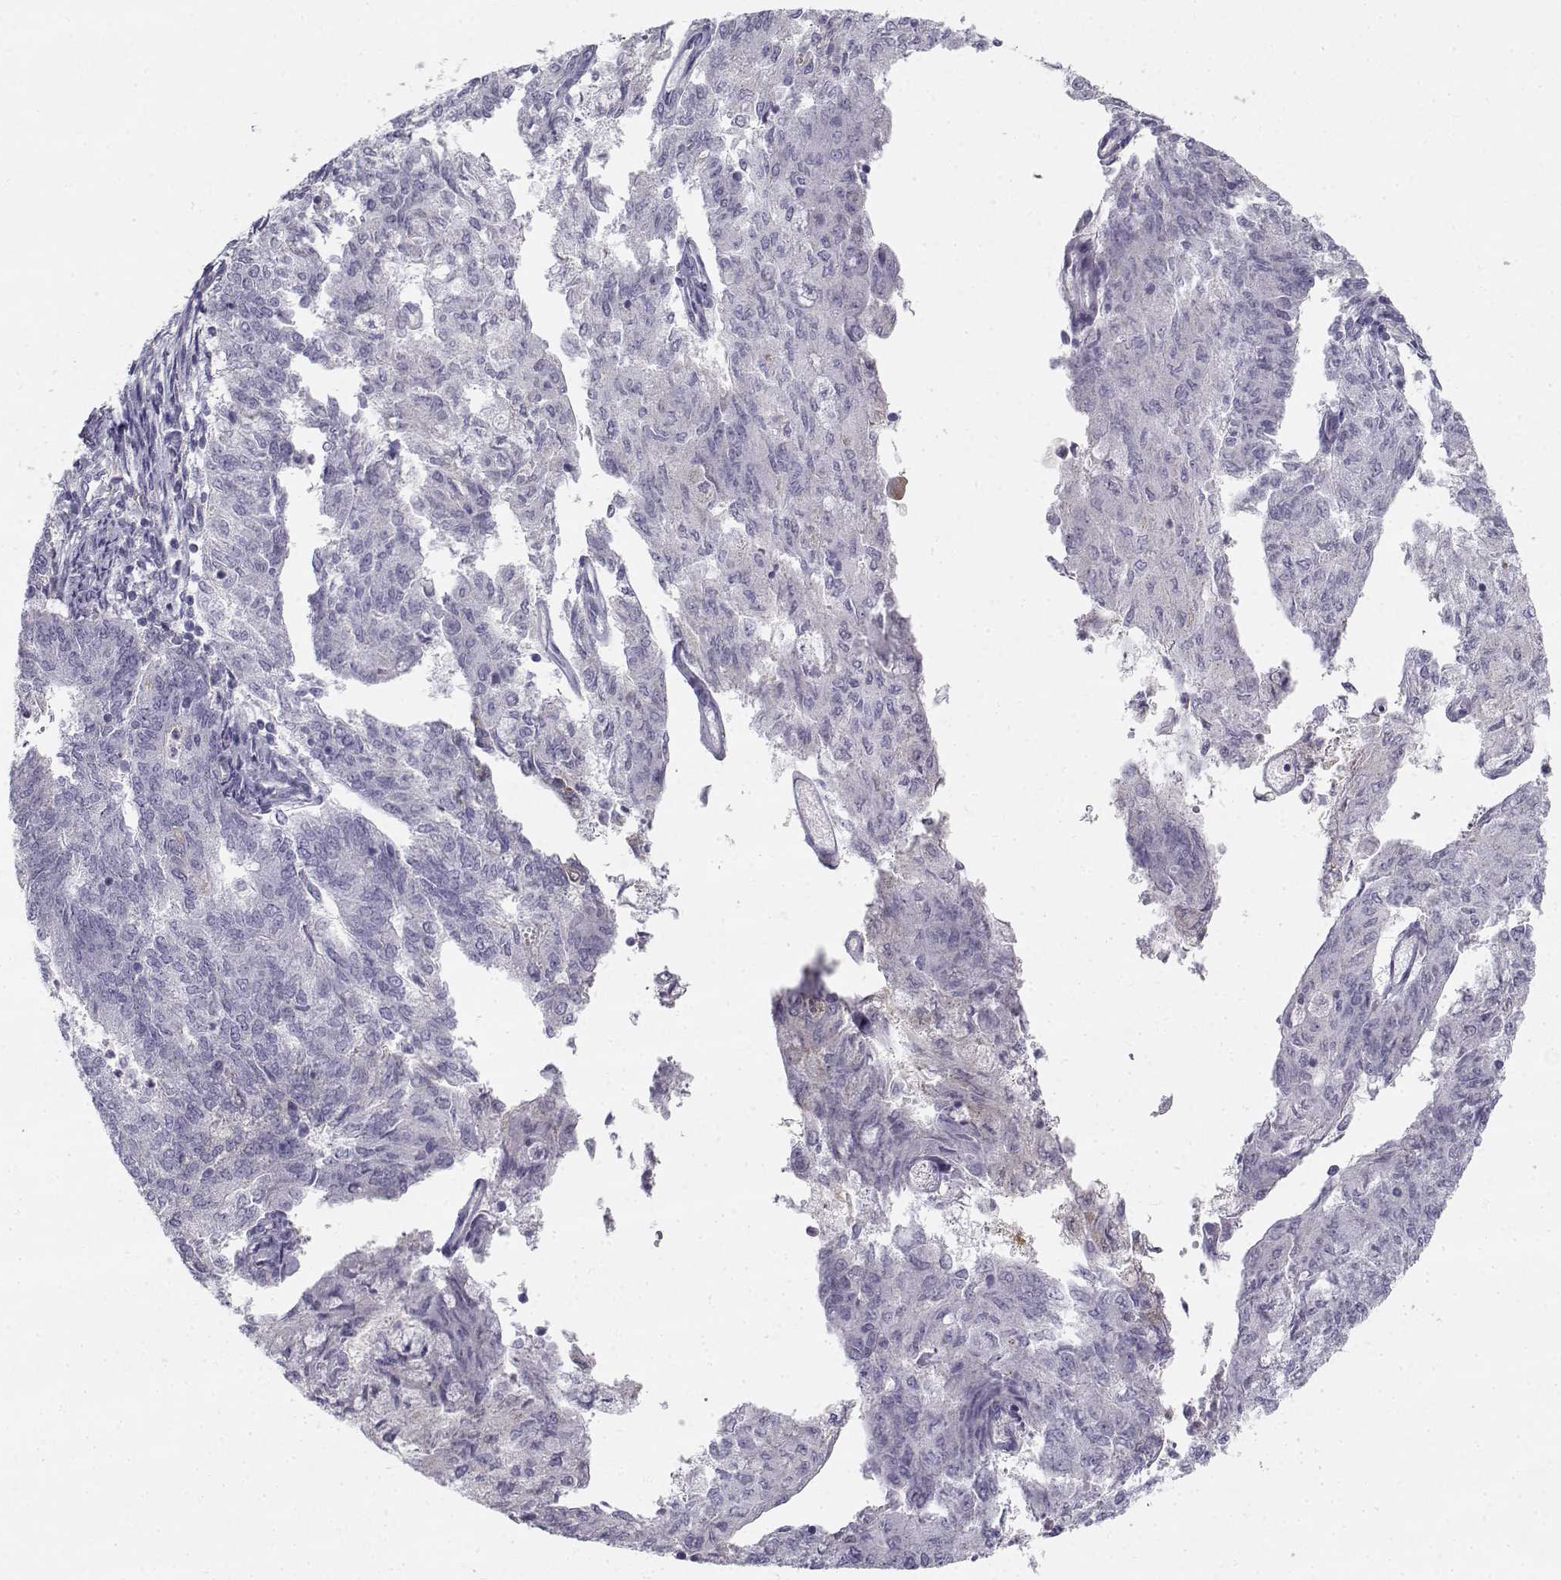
{"staining": {"intensity": "negative", "quantity": "none", "location": "none"}, "tissue": "endometrial cancer", "cell_type": "Tumor cells", "image_type": "cancer", "snomed": [{"axis": "morphology", "description": "Adenocarcinoma, NOS"}, {"axis": "topography", "description": "Endometrium"}], "caption": "Immunohistochemistry image of neoplastic tissue: human endometrial cancer (adenocarcinoma) stained with DAB (3,3'-diaminobenzidine) demonstrates no significant protein staining in tumor cells.", "gene": "CREB3L3", "patient": {"sex": "female", "age": 82}}